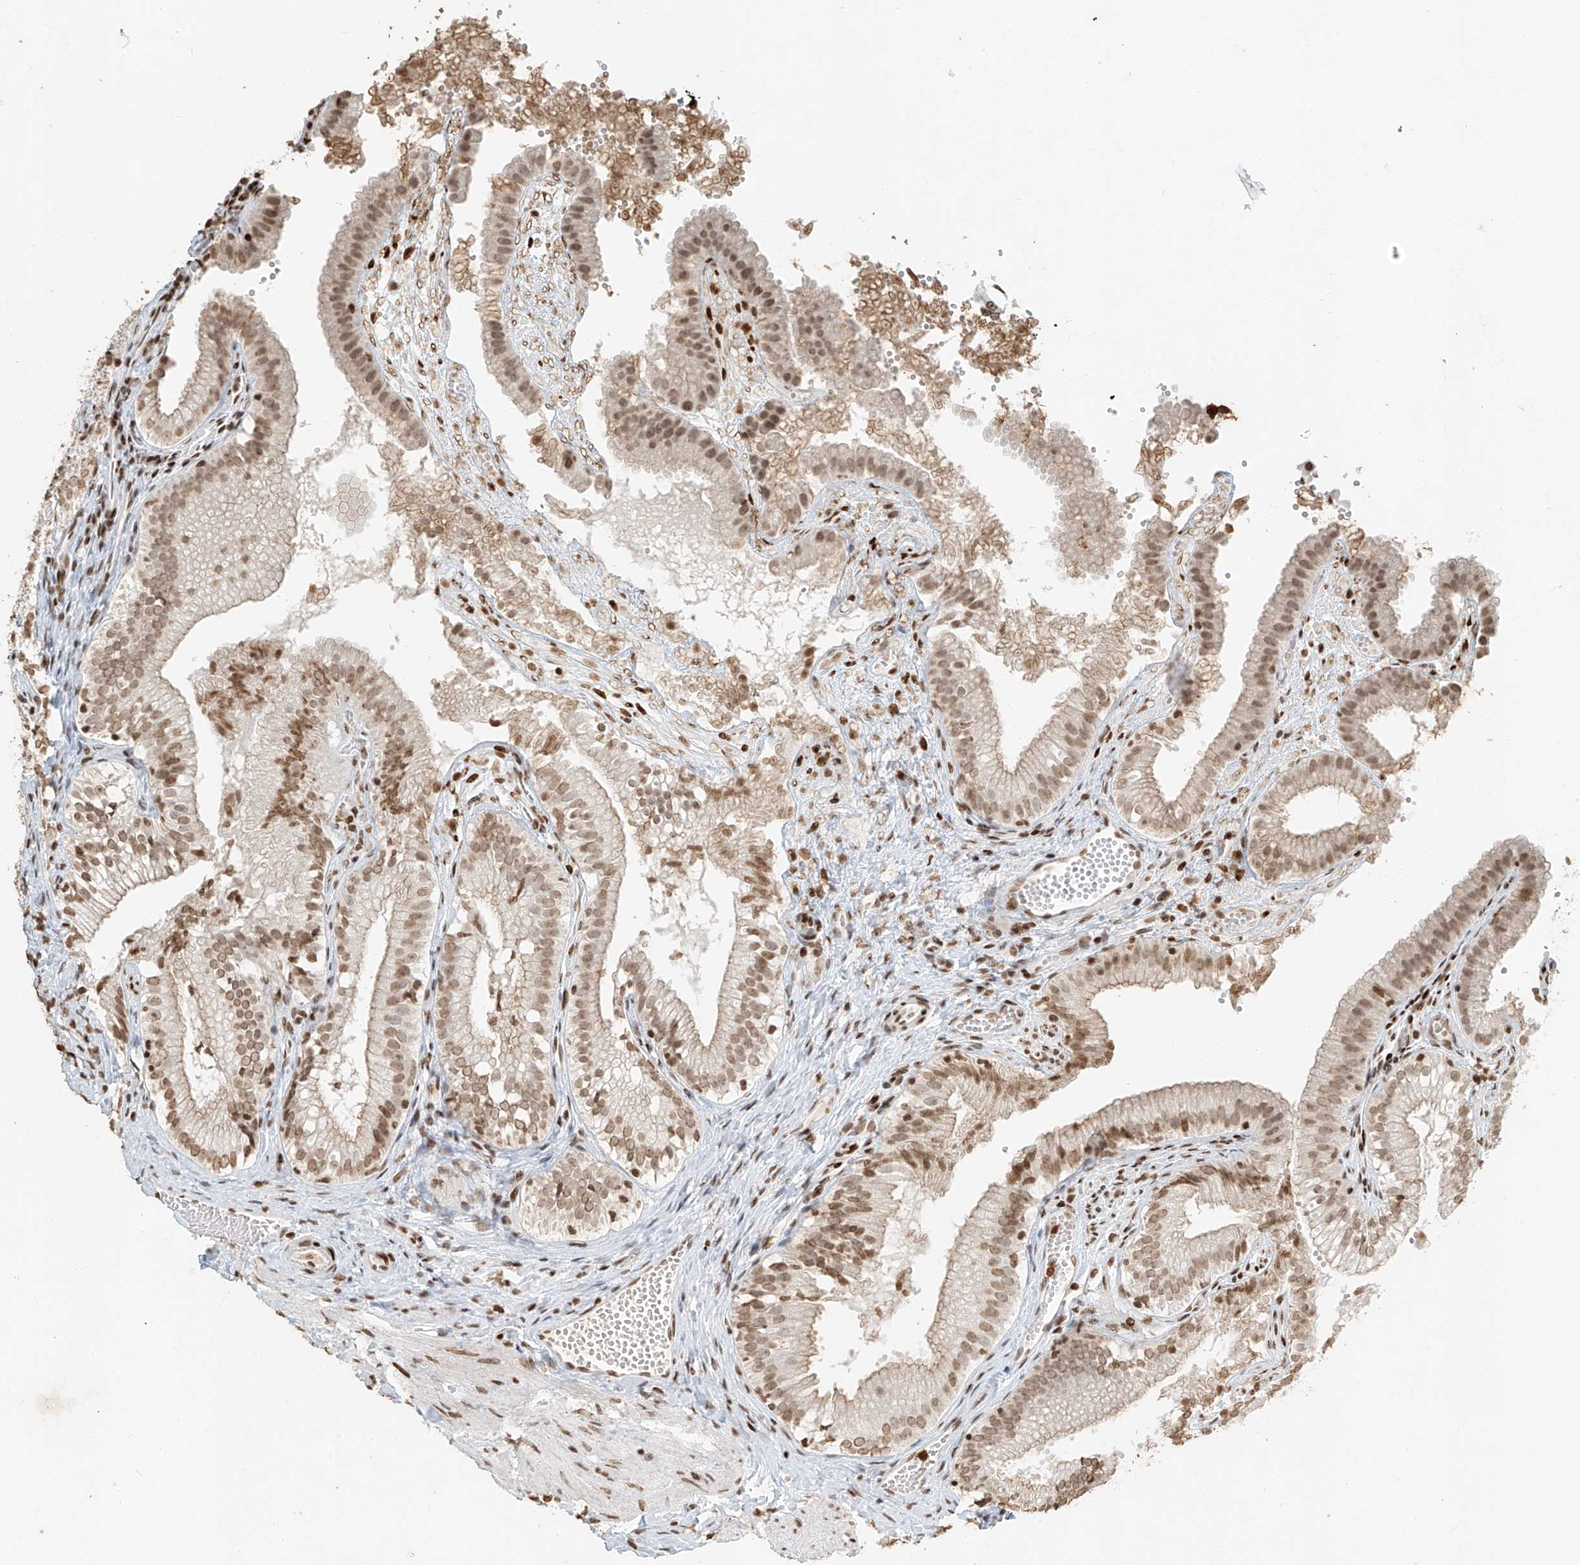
{"staining": {"intensity": "moderate", "quantity": ">75%", "location": "cytoplasmic/membranous,nuclear"}, "tissue": "gallbladder", "cell_type": "Glandular cells", "image_type": "normal", "snomed": [{"axis": "morphology", "description": "Normal tissue, NOS"}, {"axis": "topography", "description": "Gallbladder"}], "caption": "Gallbladder was stained to show a protein in brown. There is medium levels of moderate cytoplasmic/membranous,nuclear positivity in approximately >75% of glandular cells. (DAB (3,3'-diaminobenzidine) = brown stain, brightfield microscopy at high magnification).", "gene": "C17orf58", "patient": {"sex": "female", "age": 30}}